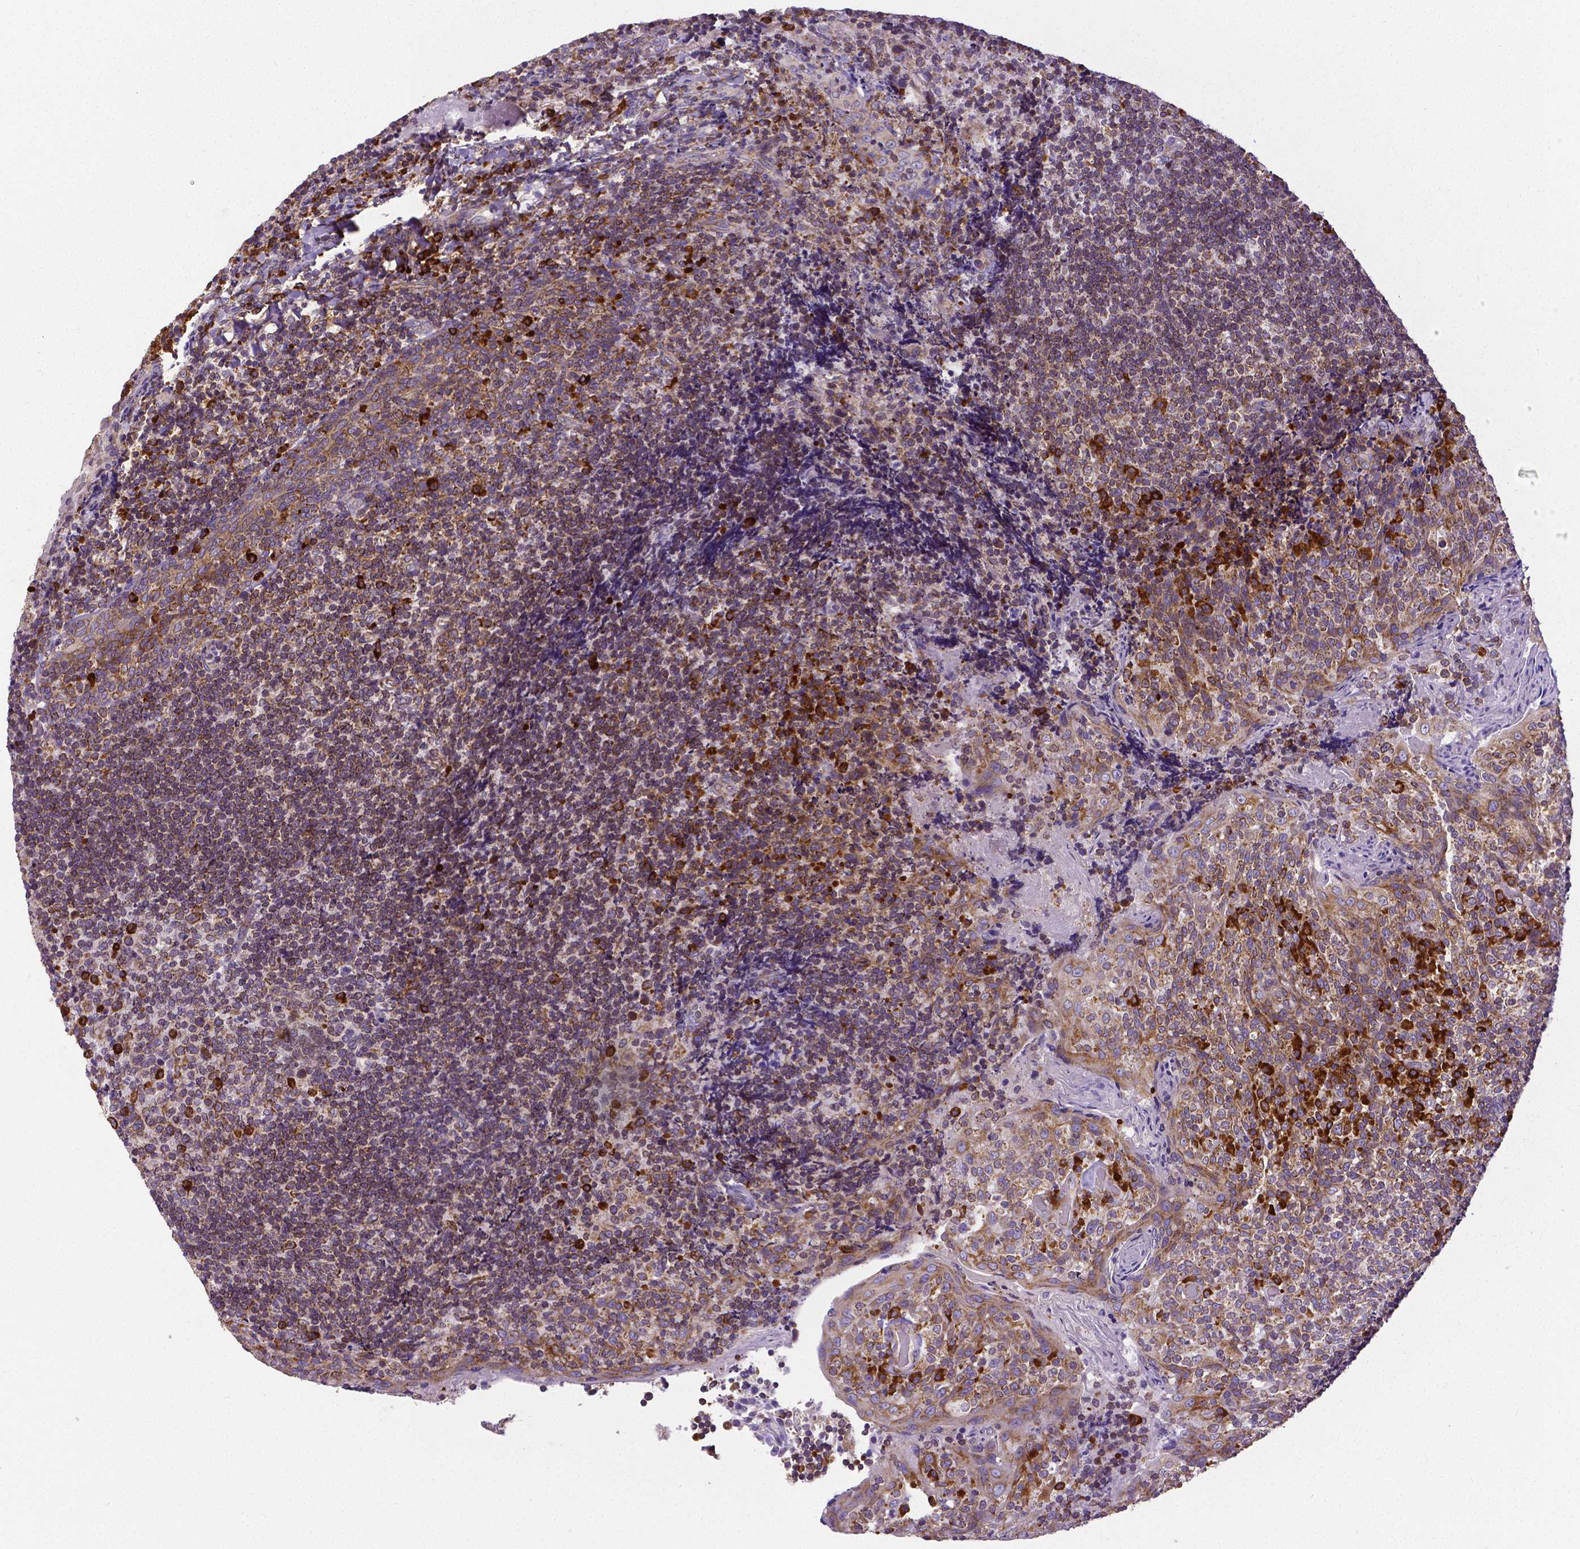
{"staining": {"intensity": "strong", "quantity": "<25%", "location": "cytoplasmic/membranous"}, "tissue": "tonsil", "cell_type": "Germinal center cells", "image_type": "normal", "snomed": [{"axis": "morphology", "description": "Normal tissue, NOS"}, {"axis": "topography", "description": "Tonsil"}], "caption": "DAB immunohistochemical staining of unremarkable tonsil displays strong cytoplasmic/membranous protein positivity in about <25% of germinal center cells. The protein of interest is shown in brown color, while the nuclei are stained blue.", "gene": "MTDH", "patient": {"sex": "female", "age": 10}}